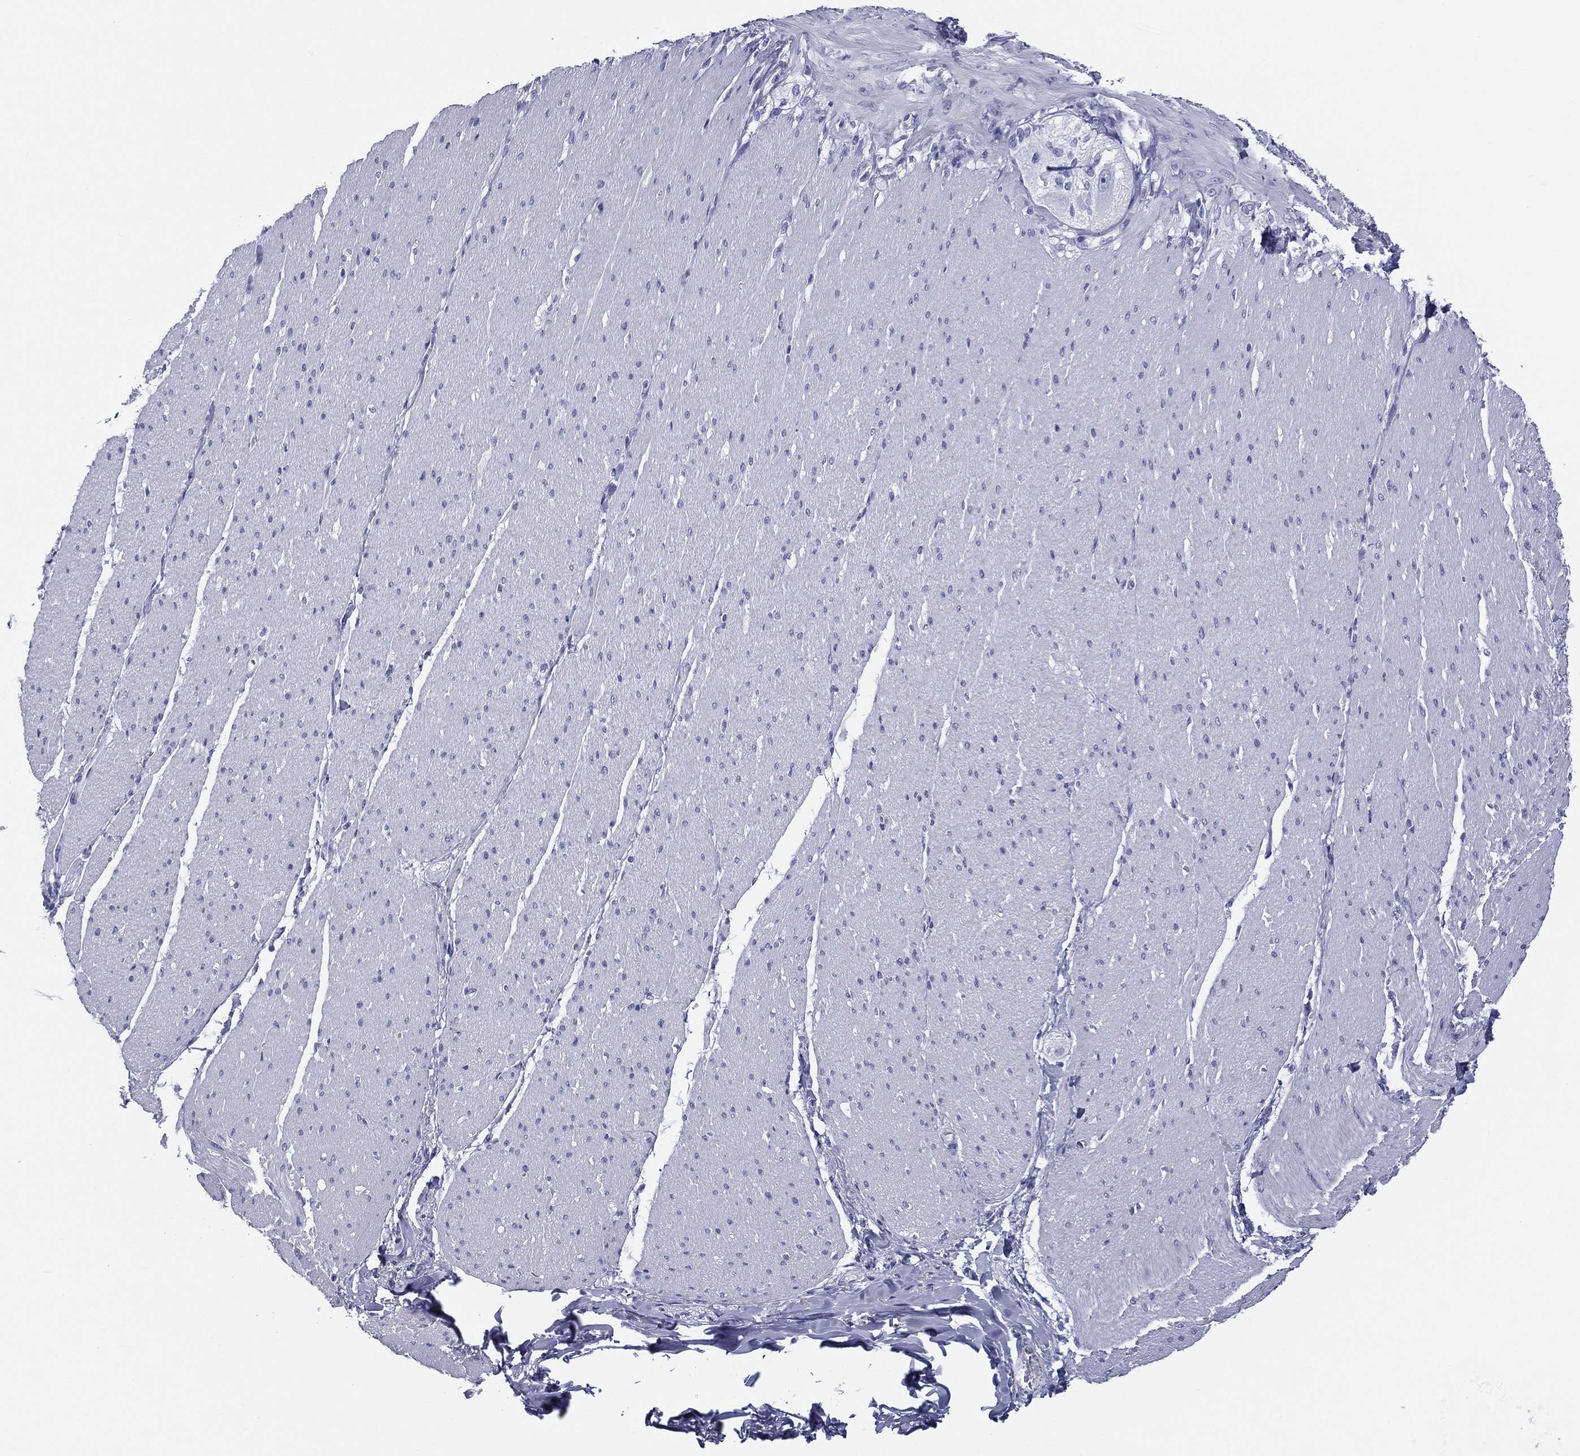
{"staining": {"intensity": "negative", "quantity": "none", "location": "none"}, "tissue": "soft tissue", "cell_type": "Fibroblasts", "image_type": "normal", "snomed": [{"axis": "morphology", "description": "Normal tissue, NOS"}, {"axis": "topography", "description": "Smooth muscle"}, {"axis": "topography", "description": "Duodenum"}, {"axis": "topography", "description": "Peripheral nerve tissue"}], "caption": "Immunohistochemistry (IHC) image of unremarkable human soft tissue stained for a protein (brown), which reveals no staining in fibroblasts.", "gene": "RSPH4A", "patient": {"sex": "female", "age": 61}}